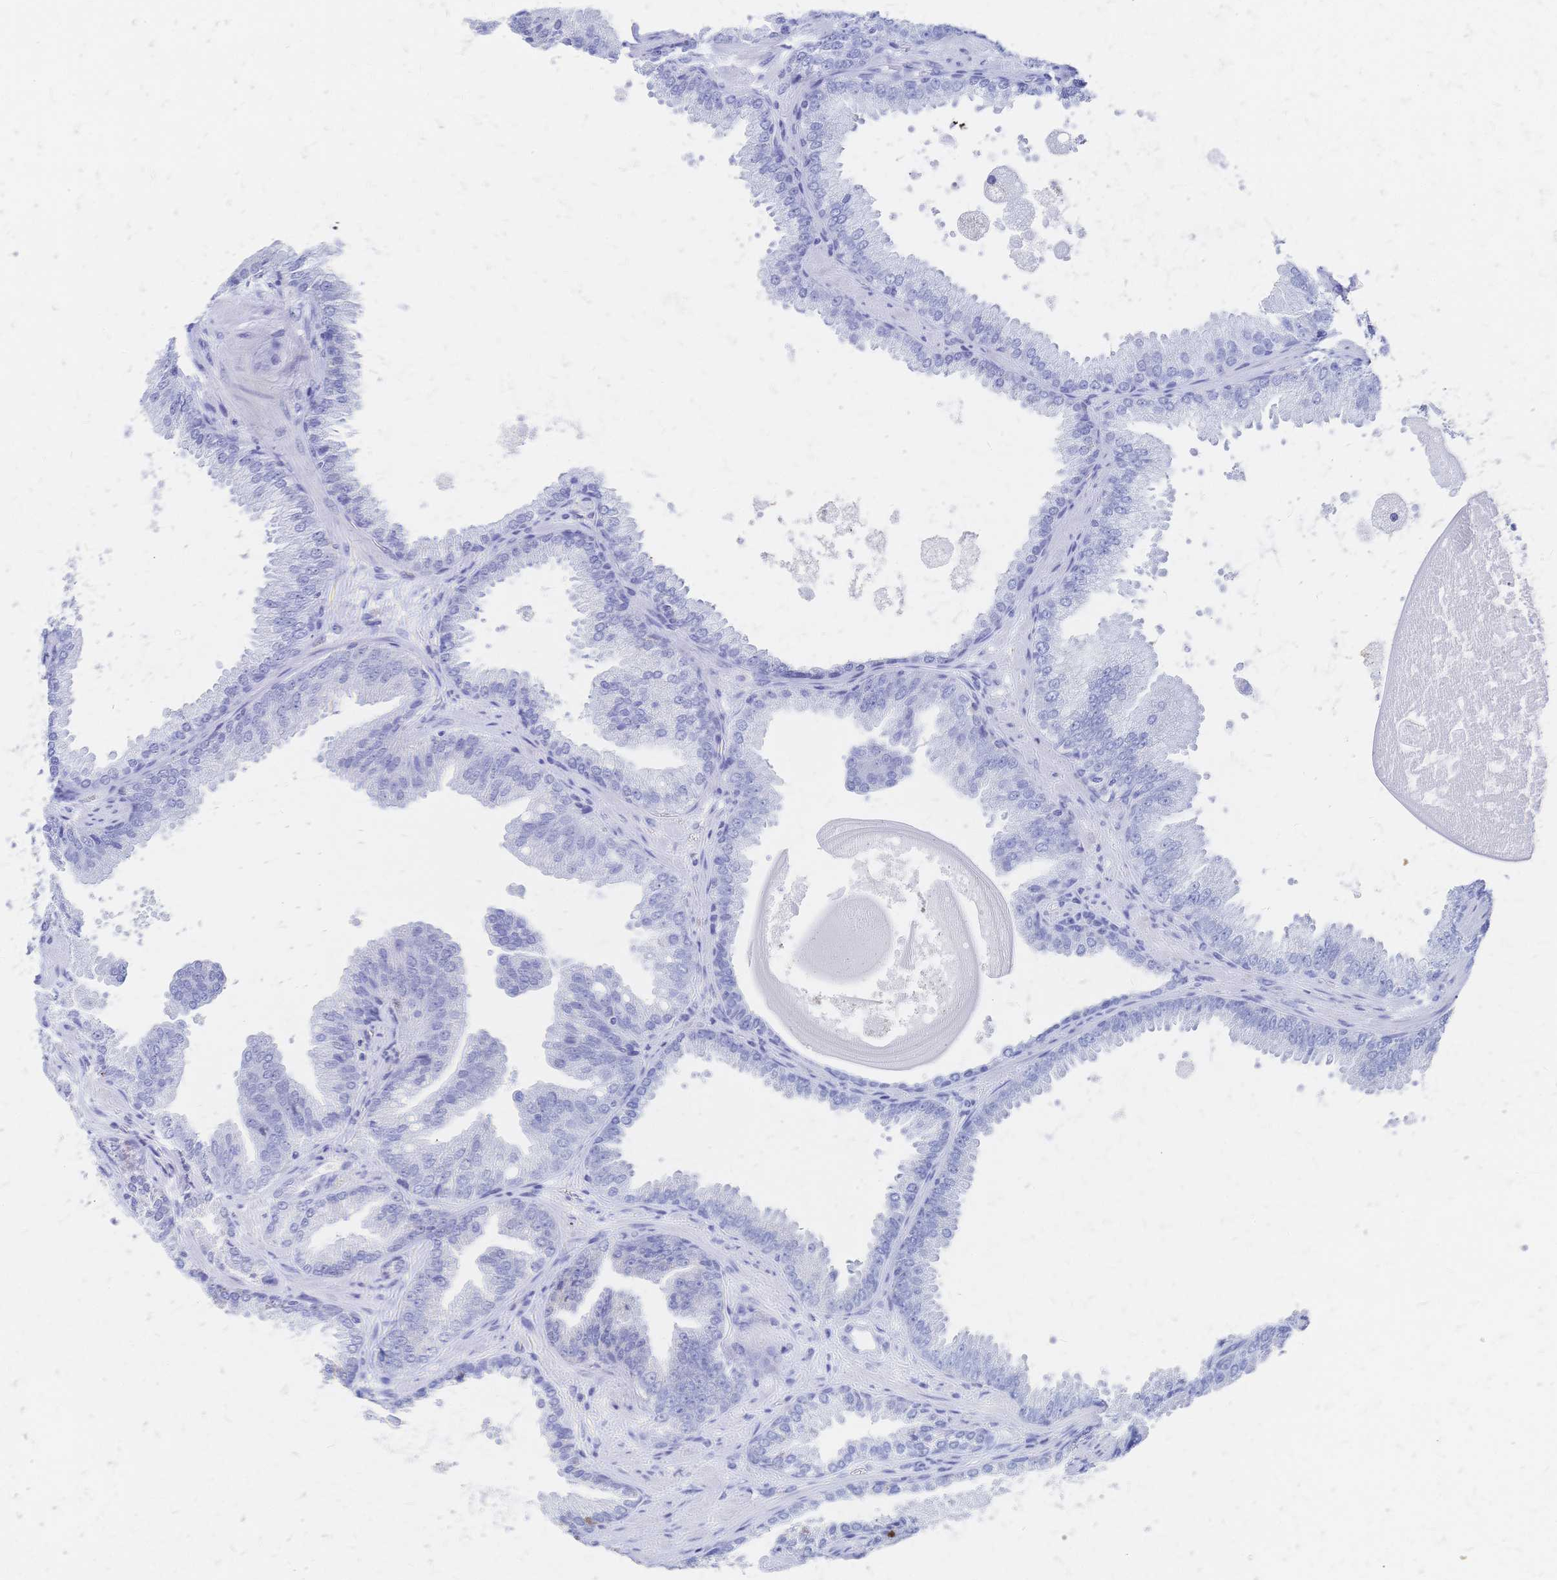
{"staining": {"intensity": "negative", "quantity": "none", "location": "none"}, "tissue": "prostate cancer", "cell_type": "Tumor cells", "image_type": "cancer", "snomed": [{"axis": "morphology", "description": "Adenocarcinoma, Low grade"}, {"axis": "topography", "description": "Prostate"}], "caption": "A high-resolution histopathology image shows immunohistochemistry staining of prostate adenocarcinoma (low-grade), which exhibits no significant staining in tumor cells.", "gene": "SLC5A1", "patient": {"sex": "male", "age": 67}}